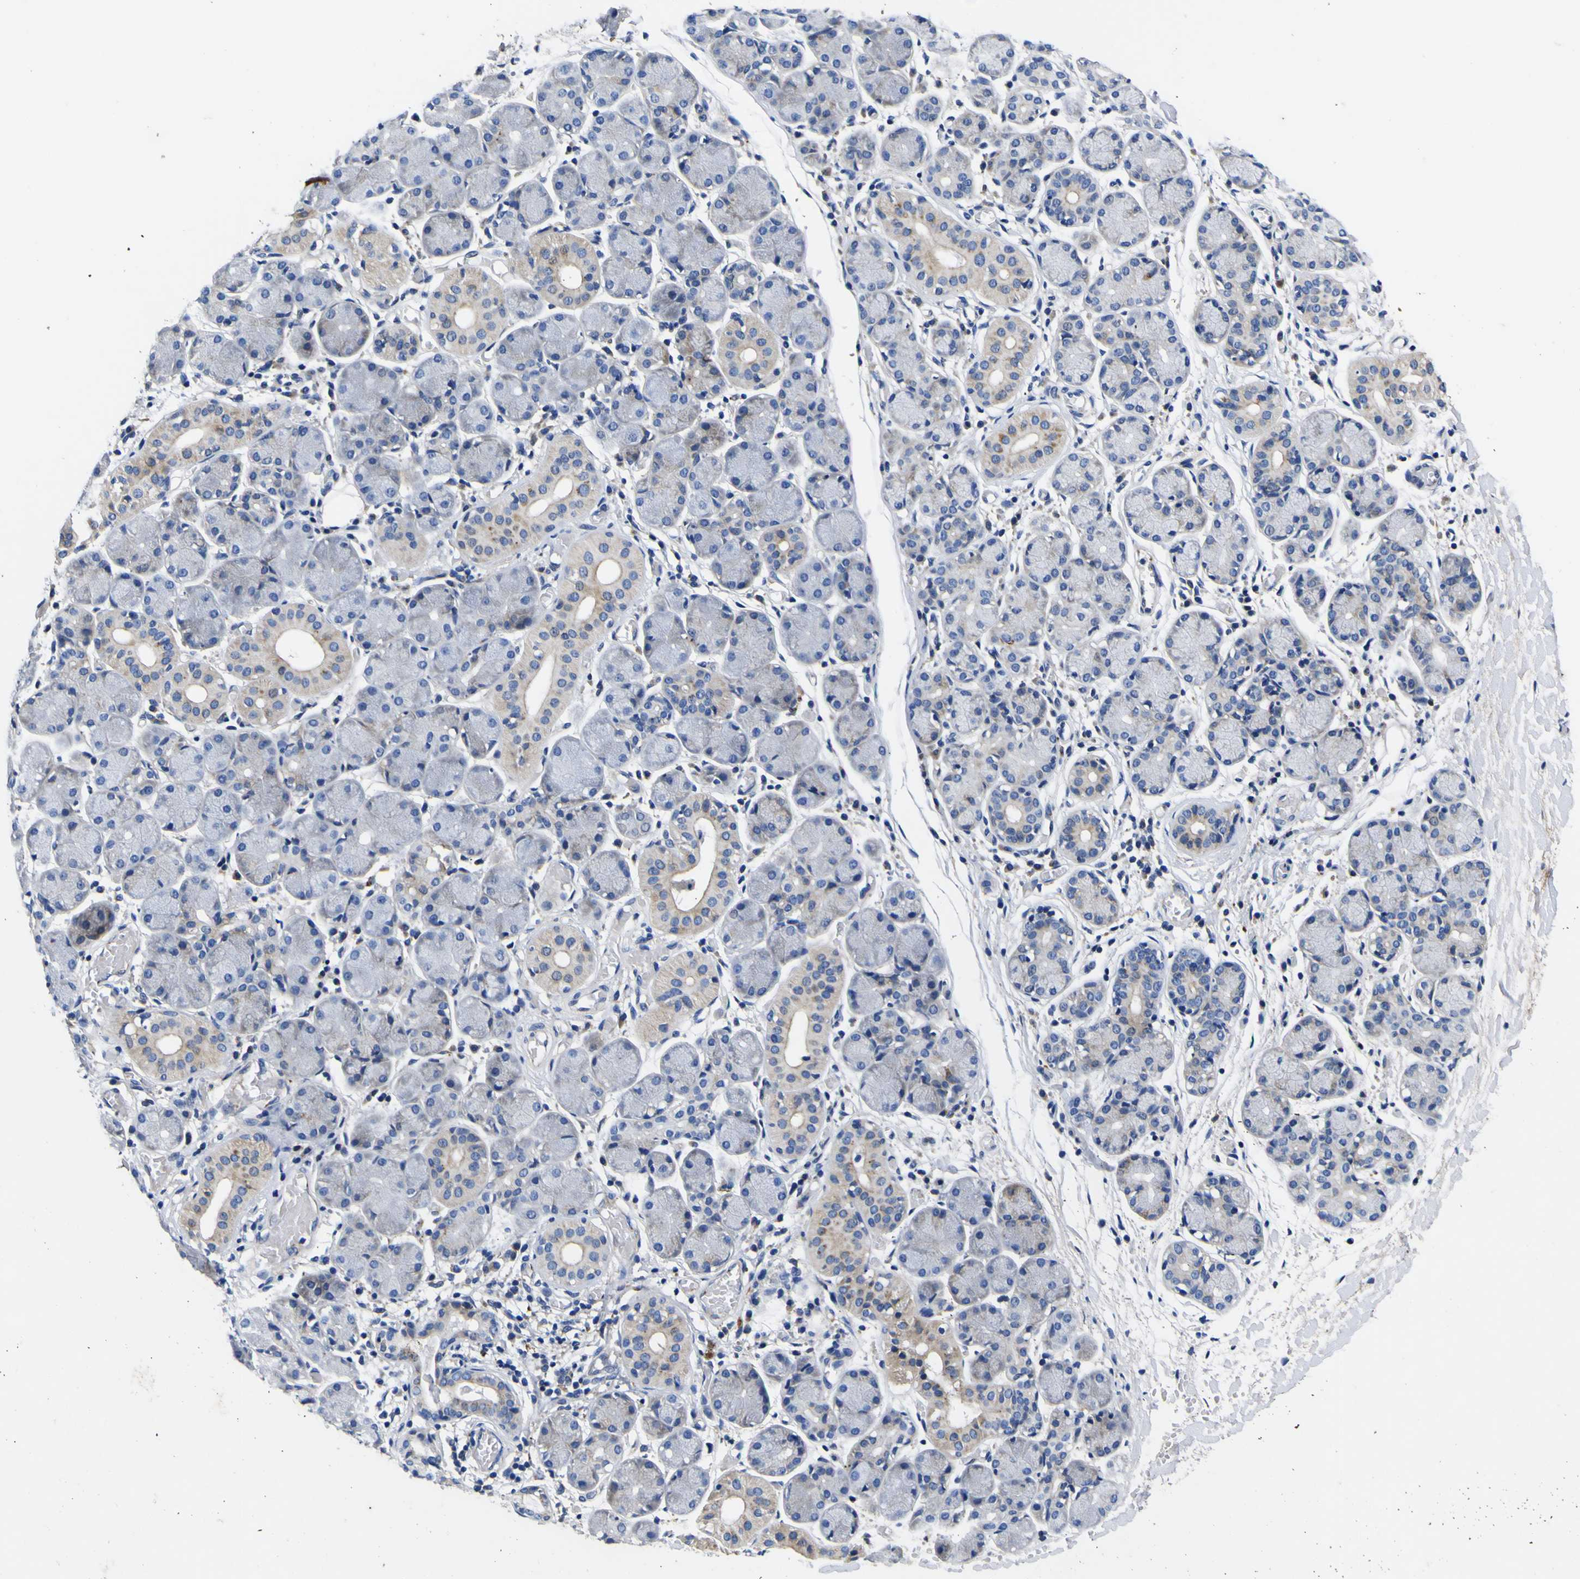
{"staining": {"intensity": "negative", "quantity": "none", "location": "none"}, "tissue": "salivary gland", "cell_type": "Glandular cells", "image_type": "normal", "snomed": [{"axis": "morphology", "description": "Normal tissue, NOS"}, {"axis": "topography", "description": "Salivary gland"}], "caption": "DAB immunohistochemical staining of benign human salivary gland exhibits no significant staining in glandular cells.", "gene": "COA1", "patient": {"sex": "male", "age": 69}}